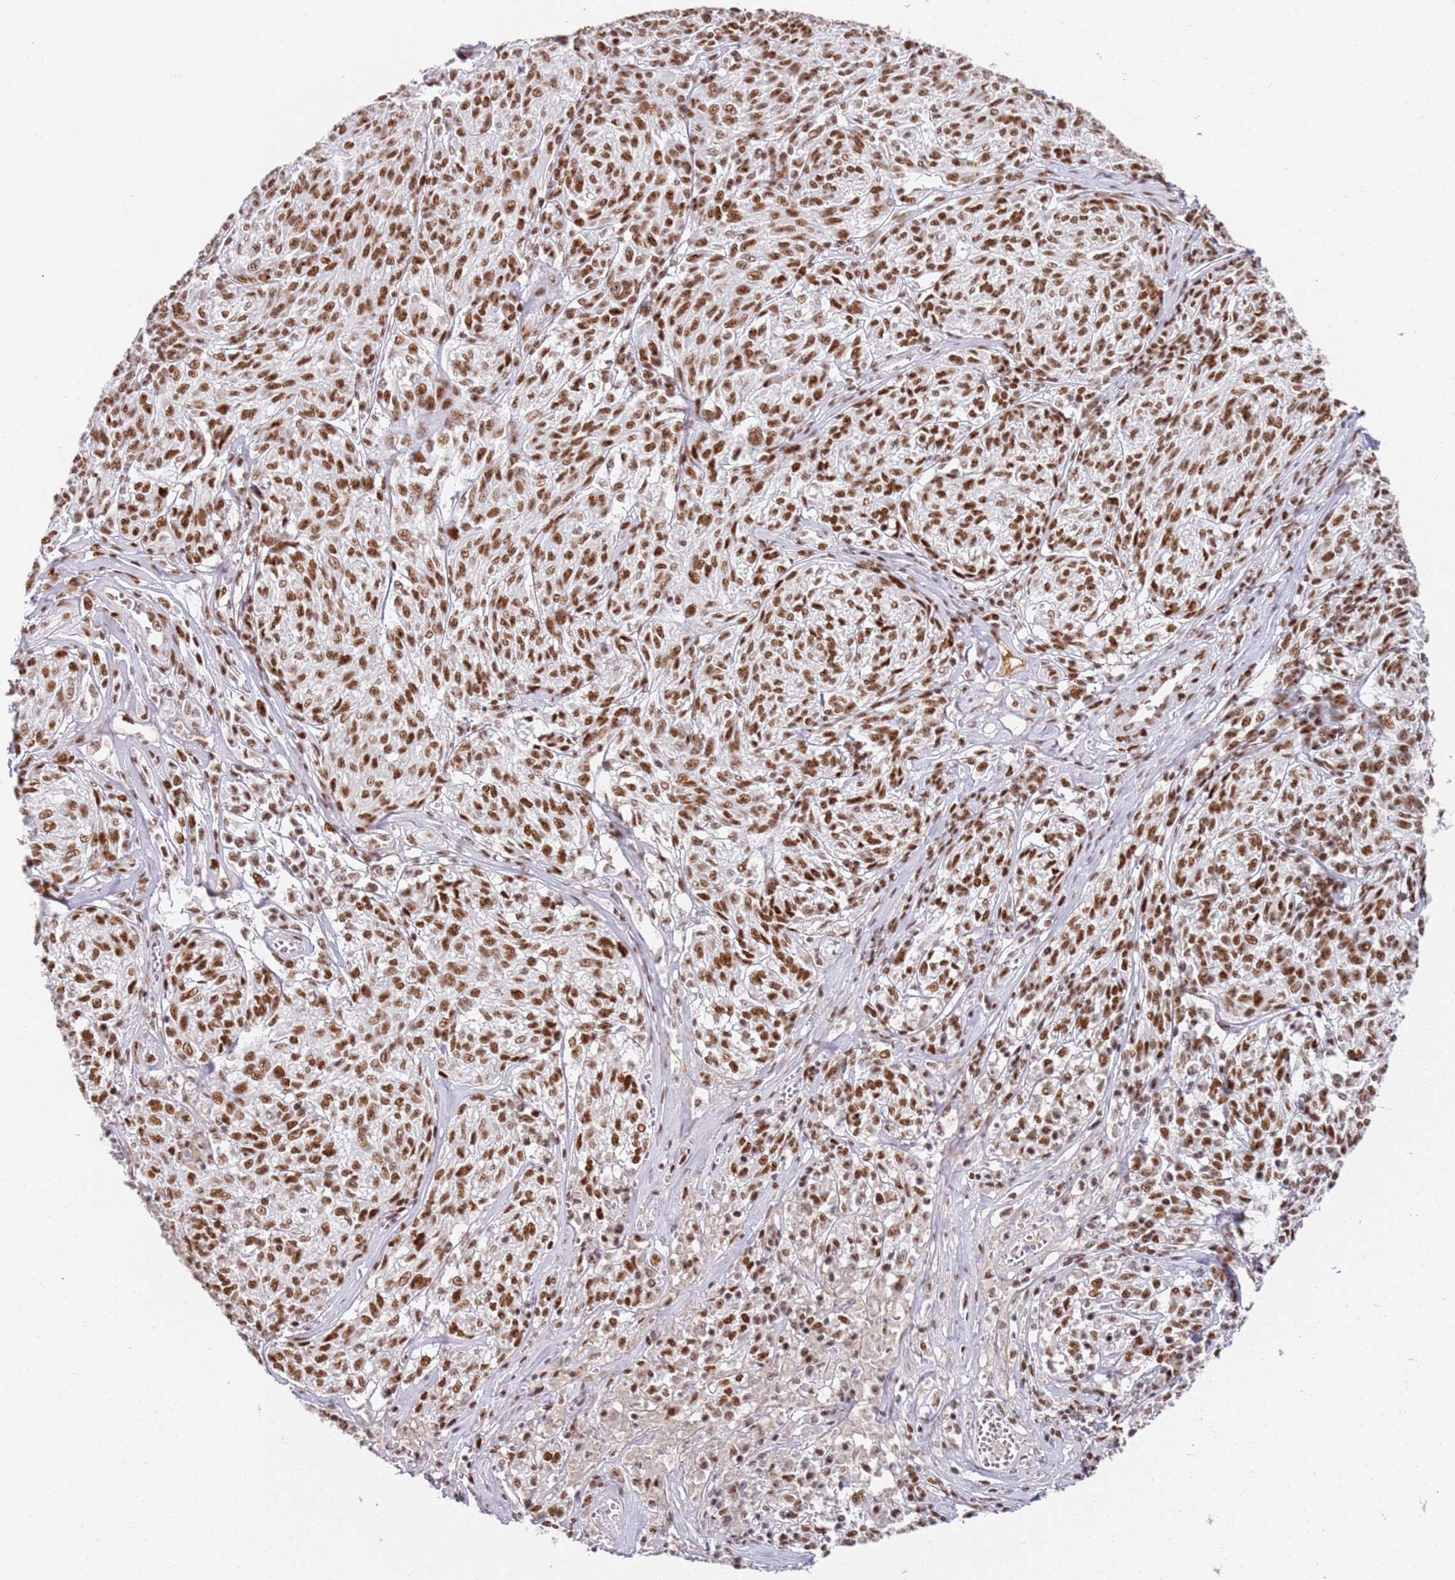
{"staining": {"intensity": "strong", "quantity": ">75%", "location": "nuclear"}, "tissue": "melanoma", "cell_type": "Tumor cells", "image_type": "cancer", "snomed": [{"axis": "morphology", "description": "Malignant melanoma, NOS"}, {"axis": "topography", "description": "Skin"}], "caption": "Immunohistochemistry micrograph of malignant melanoma stained for a protein (brown), which exhibits high levels of strong nuclear expression in about >75% of tumor cells.", "gene": "AKAP8L", "patient": {"sex": "female", "age": 63}}